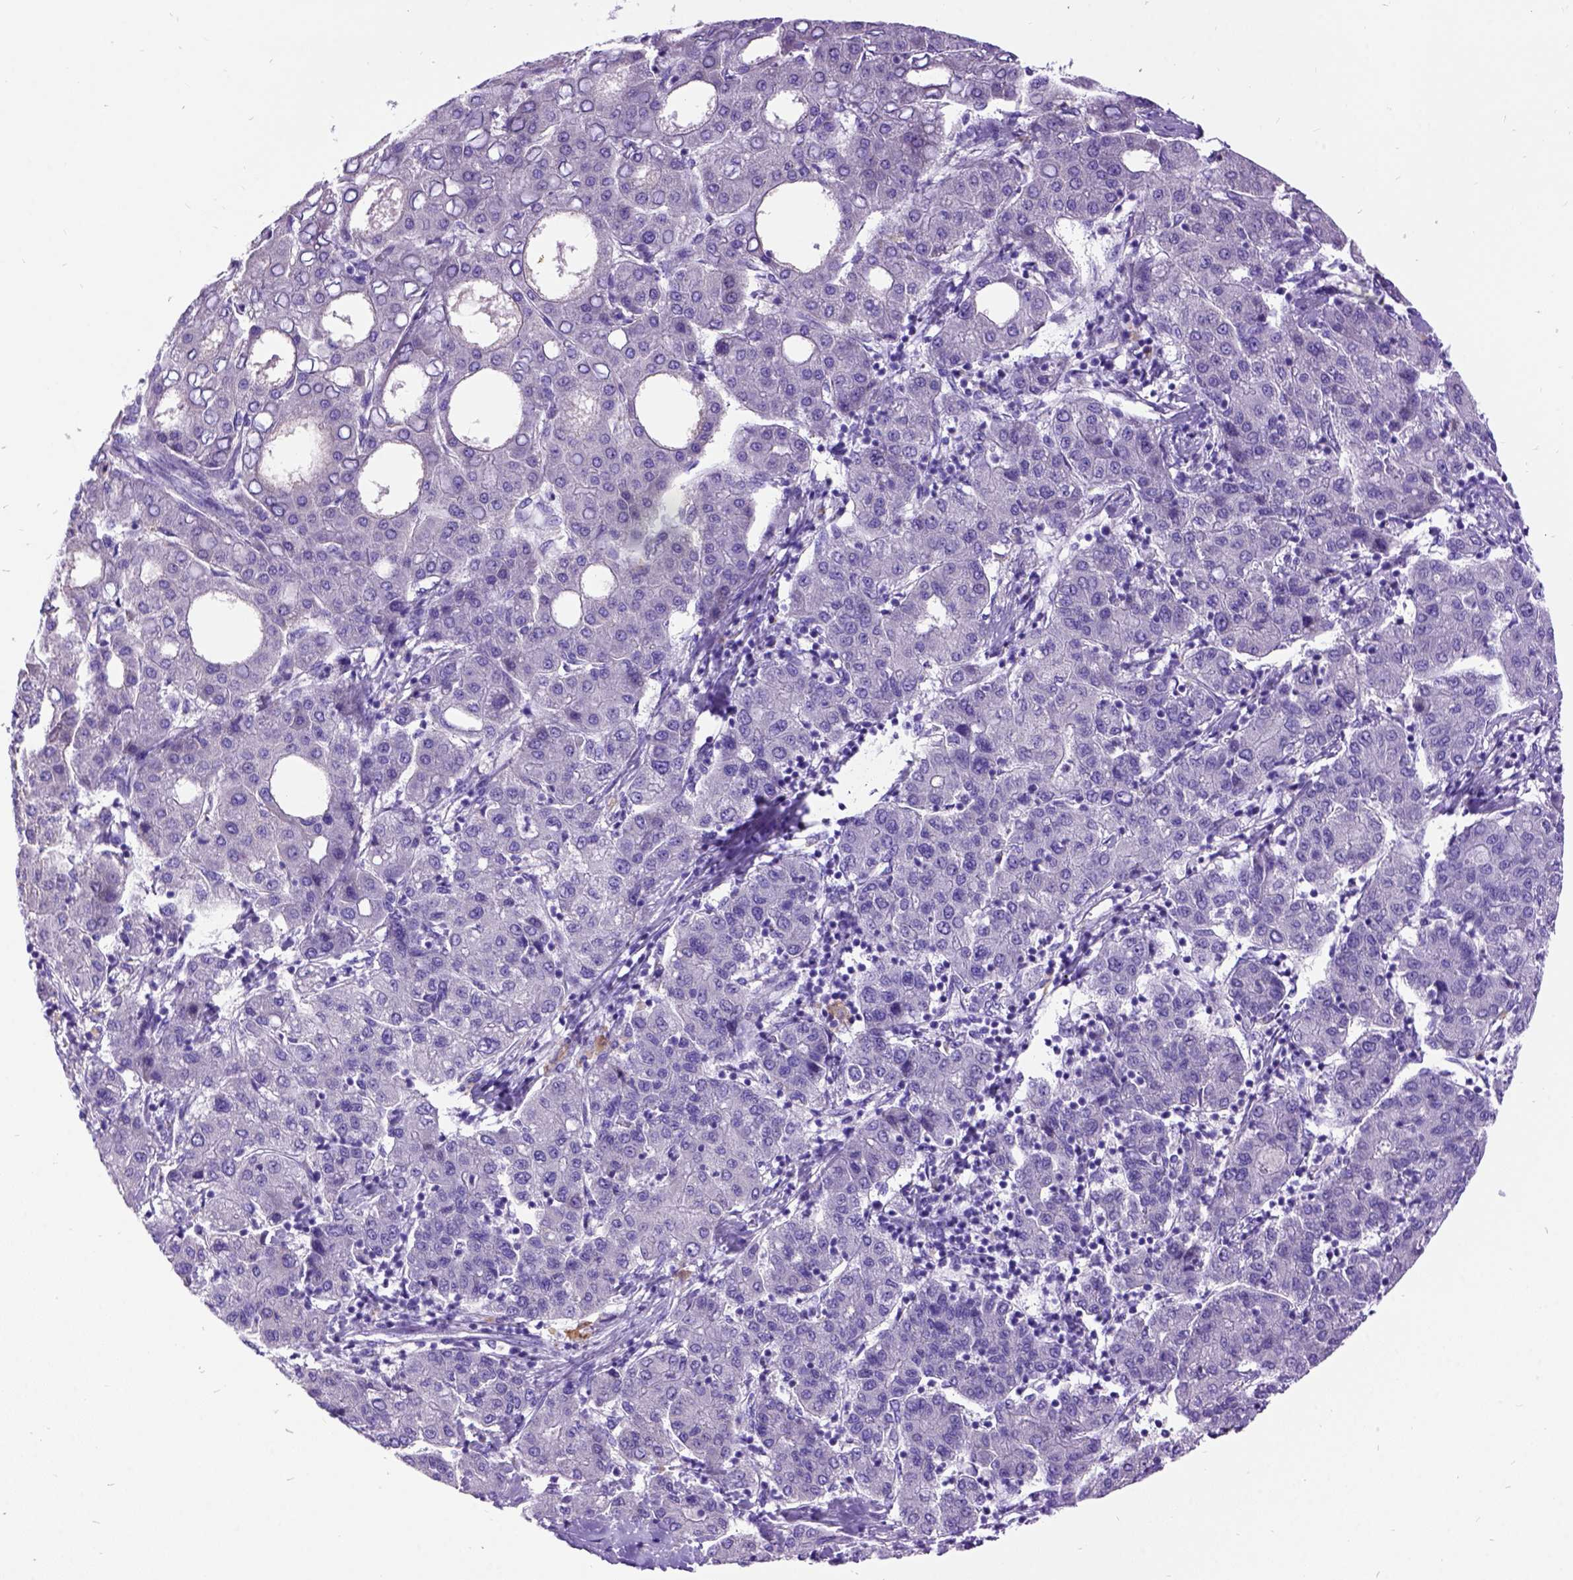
{"staining": {"intensity": "negative", "quantity": "none", "location": "none"}, "tissue": "liver cancer", "cell_type": "Tumor cells", "image_type": "cancer", "snomed": [{"axis": "morphology", "description": "Carcinoma, Hepatocellular, NOS"}, {"axis": "topography", "description": "Liver"}], "caption": "An IHC histopathology image of liver cancer is shown. There is no staining in tumor cells of liver cancer.", "gene": "CFAP54", "patient": {"sex": "male", "age": 65}}